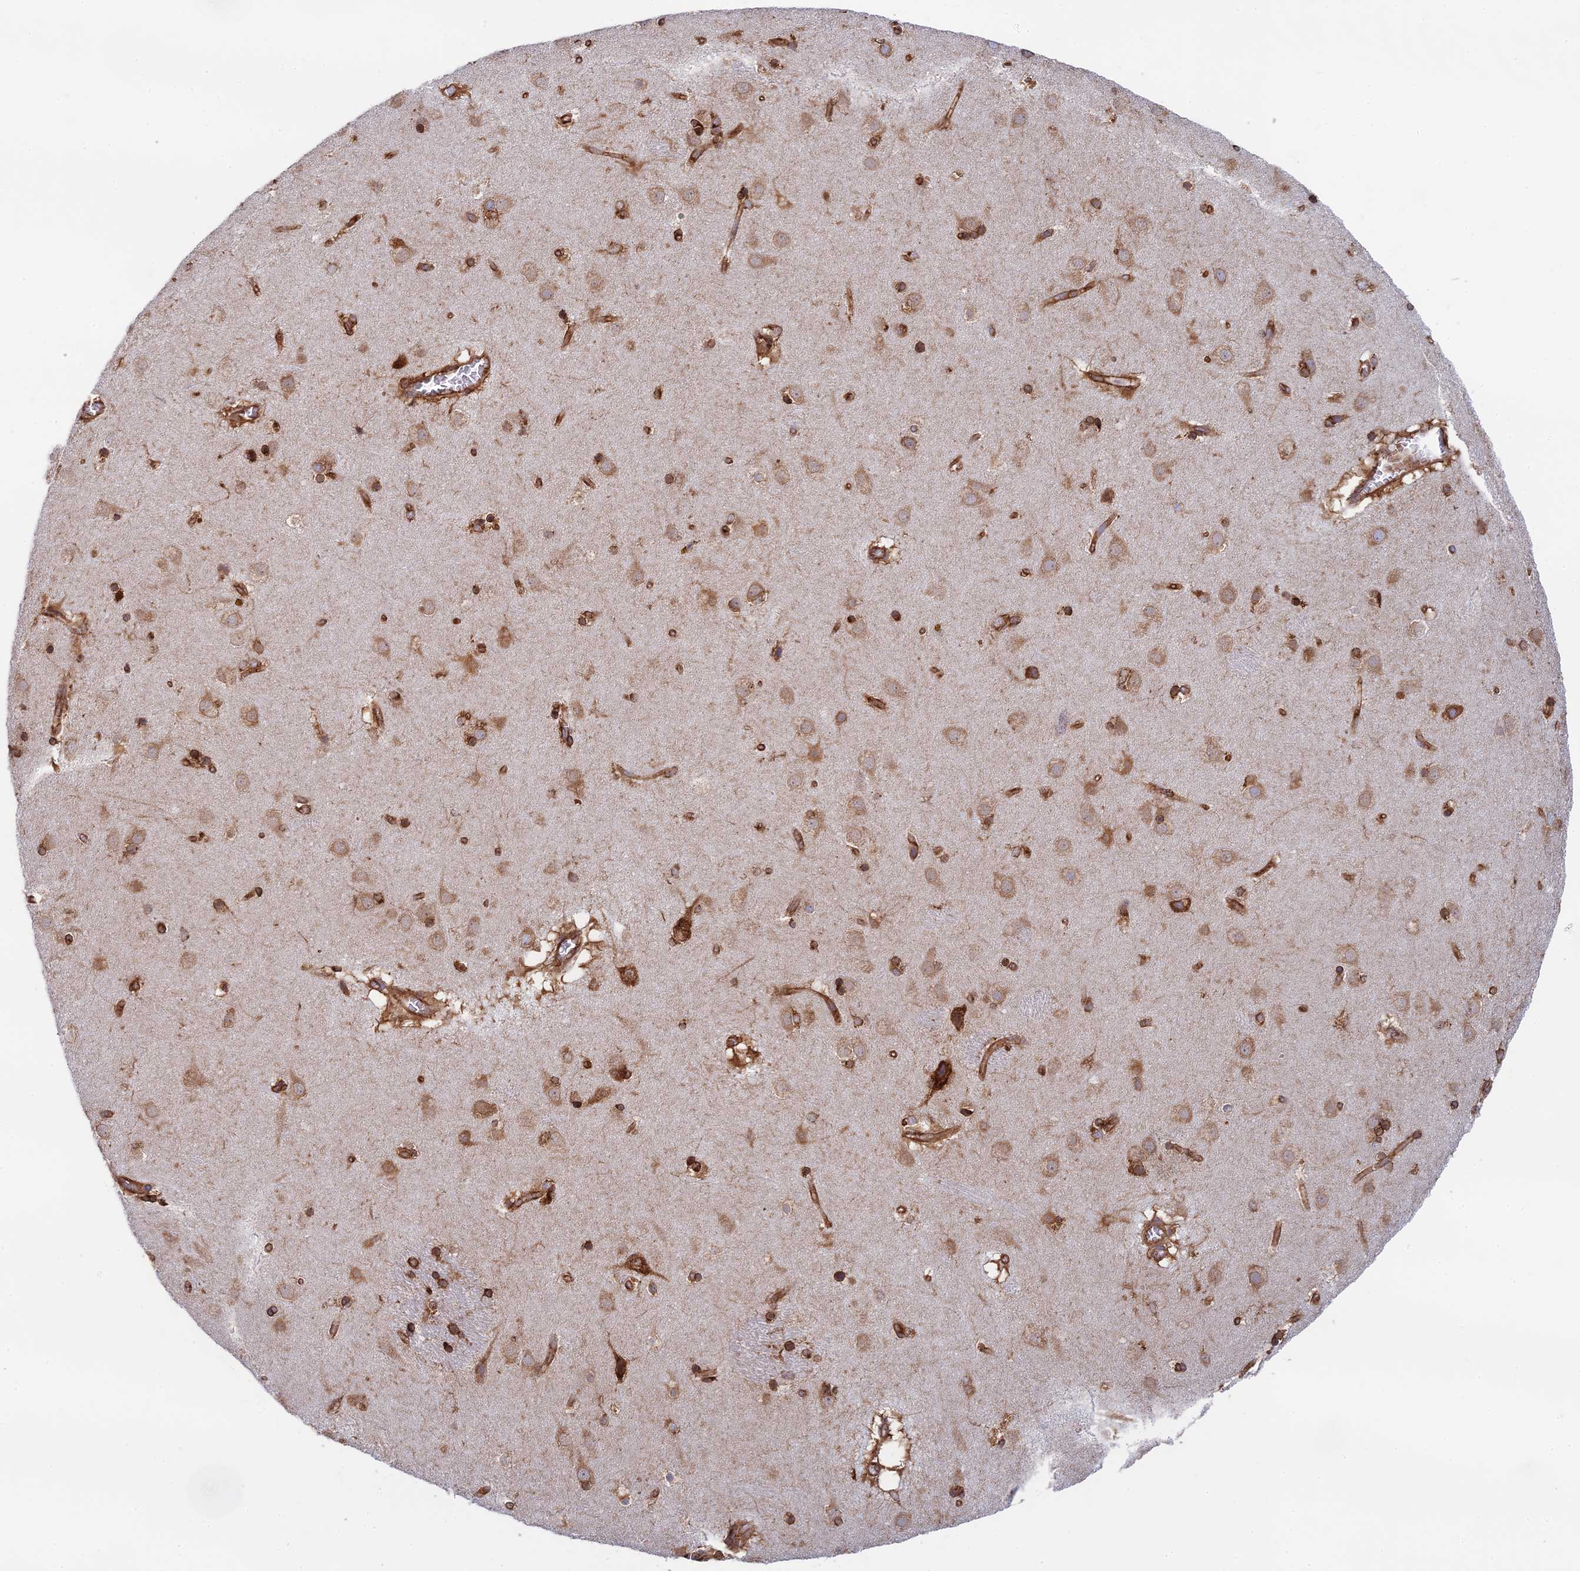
{"staining": {"intensity": "strong", "quantity": "25%-75%", "location": "cytoplasmic/membranous"}, "tissue": "caudate", "cell_type": "Glial cells", "image_type": "normal", "snomed": [{"axis": "morphology", "description": "Normal tissue, NOS"}, {"axis": "topography", "description": "Lateral ventricle wall"}], "caption": "Unremarkable caudate reveals strong cytoplasmic/membranous staining in approximately 25%-75% of glial cells, visualized by immunohistochemistry. (Stains: DAB (3,3'-diaminobenzidine) in brown, nuclei in blue, Microscopy: brightfield microscopy at high magnification).", "gene": "CCDC69", "patient": {"sex": "male", "age": 70}}